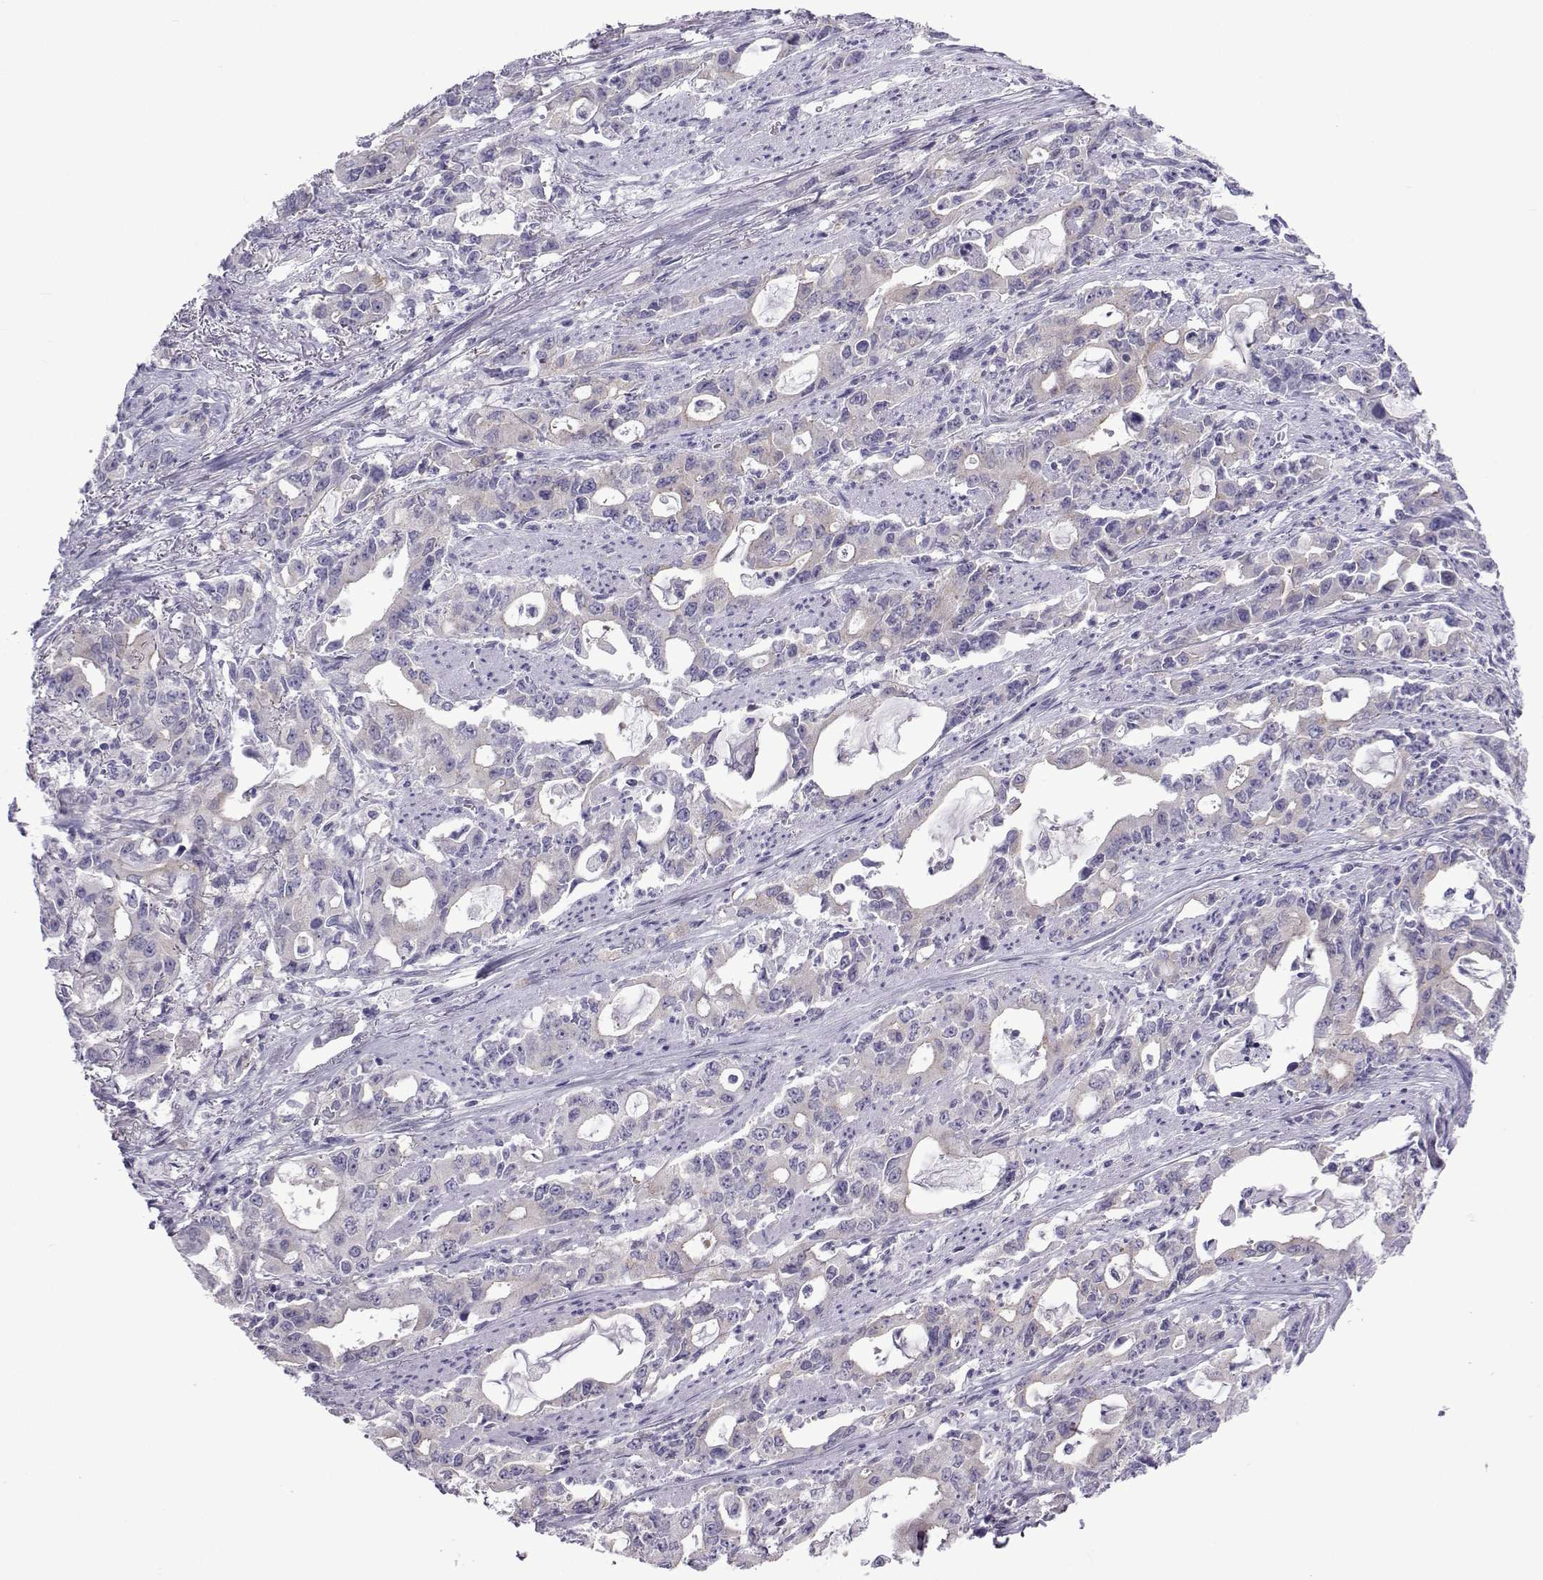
{"staining": {"intensity": "weak", "quantity": "25%-75%", "location": "cytoplasmic/membranous"}, "tissue": "stomach cancer", "cell_type": "Tumor cells", "image_type": "cancer", "snomed": [{"axis": "morphology", "description": "Adenocarcinoma, NOS"}, {"axis": "topography", "description": "Stomach, upper"}], "caption": "Tumor cells display low levels of weak cytoplasmic/membranous staining in approximately 25%-75% of cells in stomach cancer.", "gene": "COL22A1", "patient": {"sex": "male", "age": 85}}